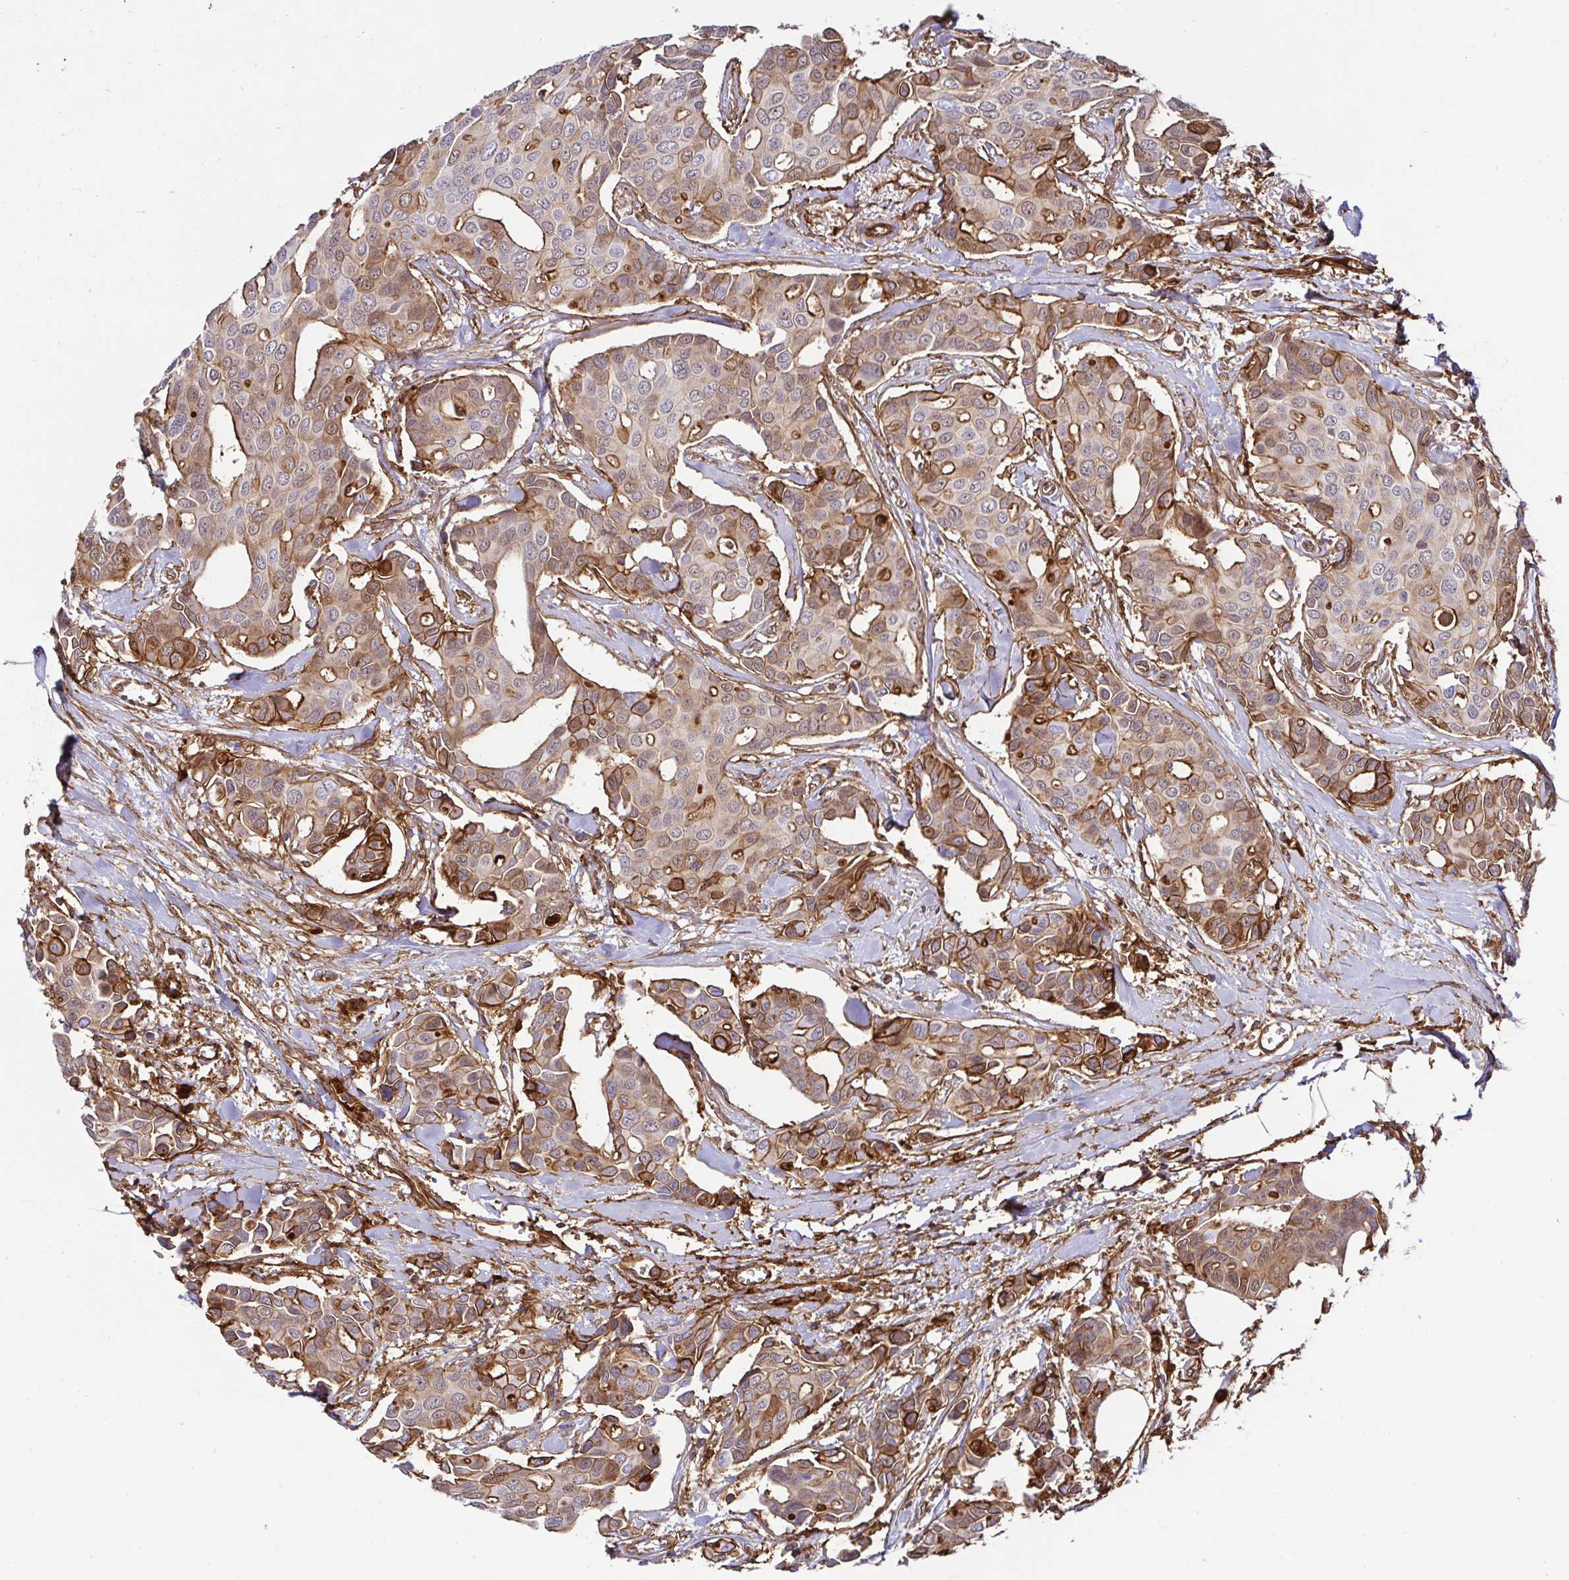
{"staining": {"intensity": "moderate", "quantity": ">75%", "location": "cytoplasmic/membranous"}, "tissue": "breast cancer", "cell_type": "Tumor cells", "image_type": "cancer", "snomed": [{"axis": "morphology", "description": "Duct carcinoma"}, {"axis": "topography", "description": "Breast"}], "caption": "DAB immunohistochemical staining of breast cancer (invasive ductal carcinoma) shows moderate cytoplasmic/membranous protein staining in about >75% of tumor cells. The protein is shown in brown color, while the nuclei are stained blue.", "gene": "ANXA2", "patient": {"sex": "female", "age": 54}}